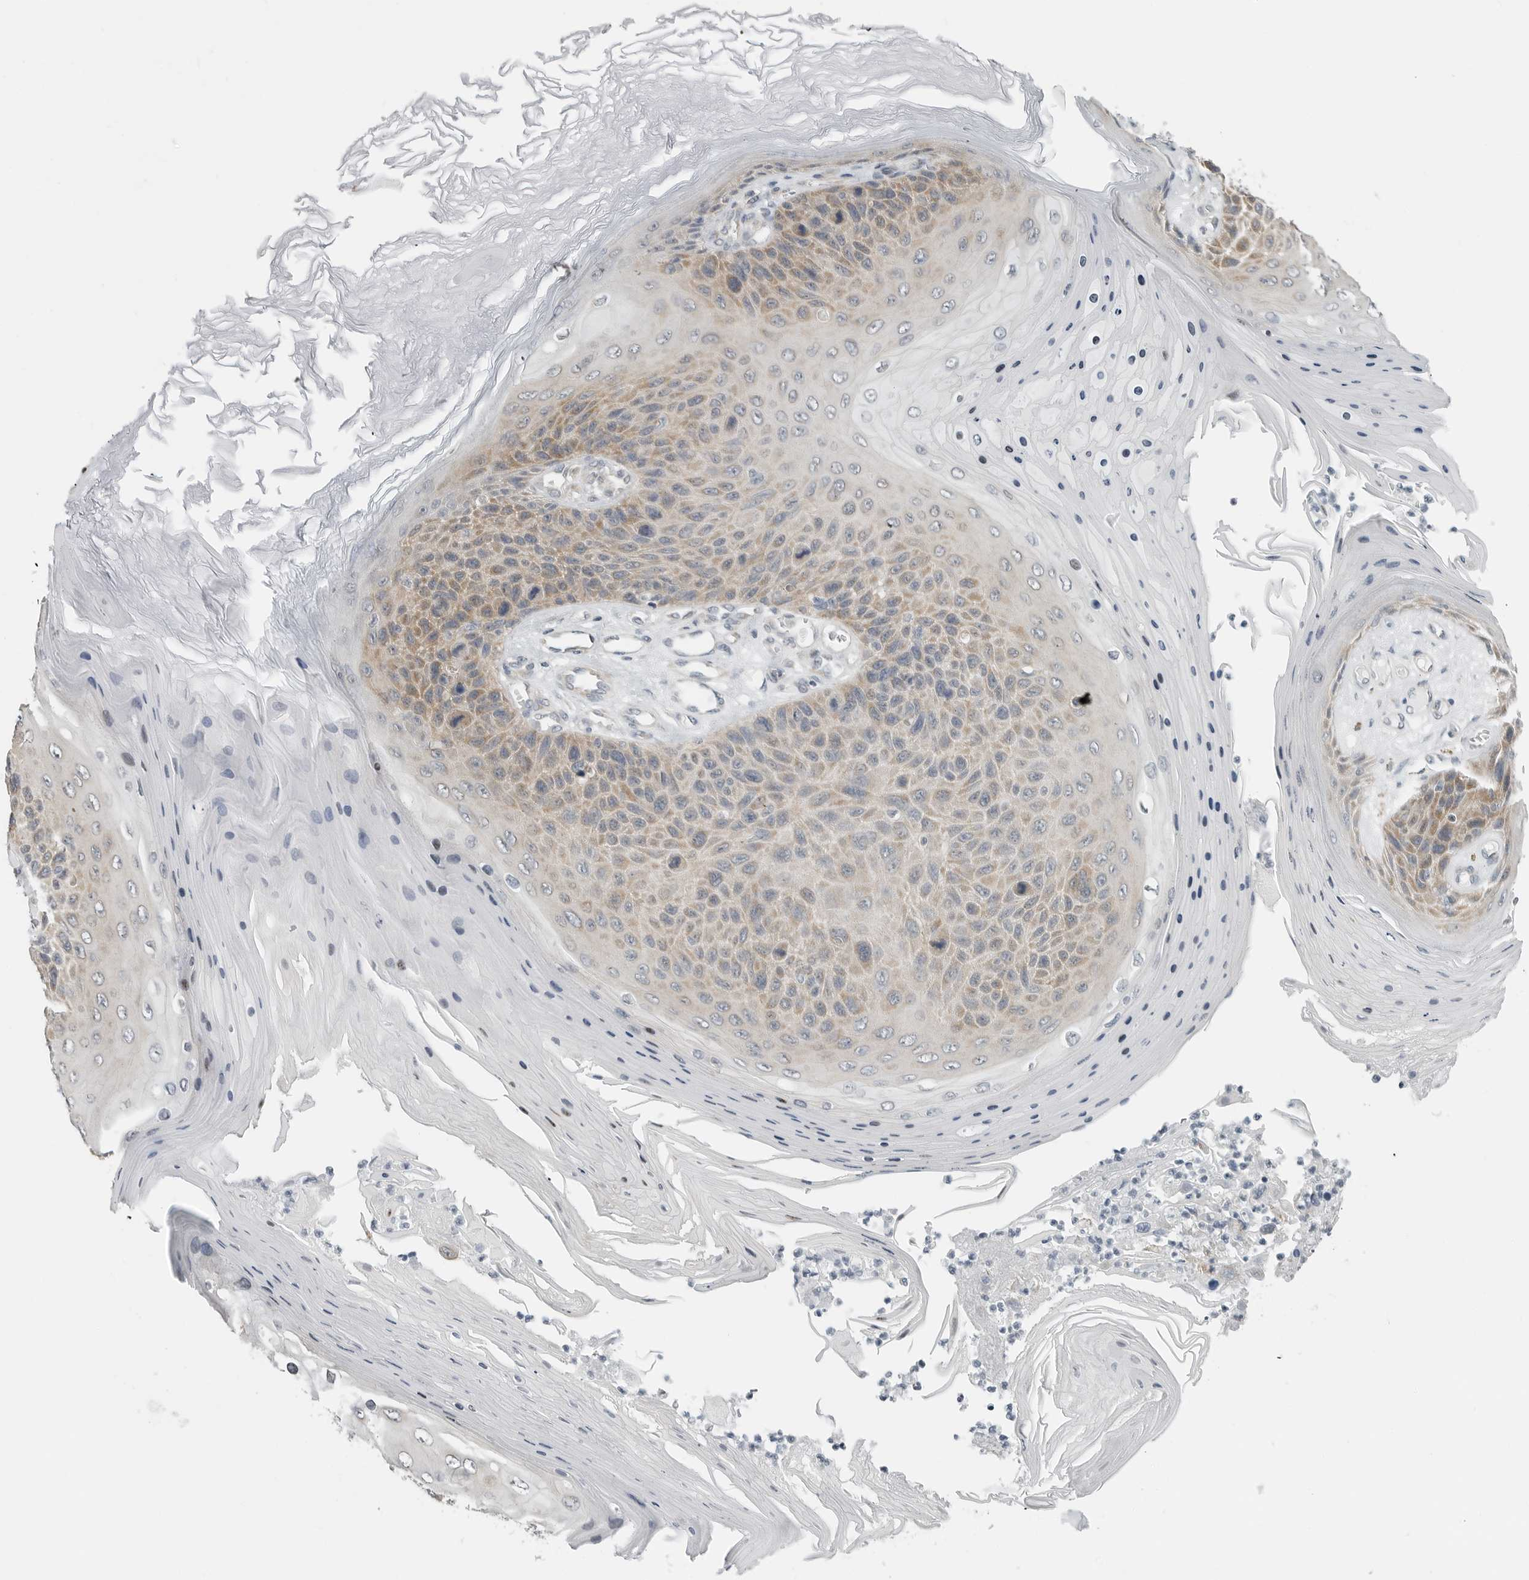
{"staining": {"intensity": "moderate", "quantity": "25%-75%", "location": "cytoplasmic/membranous"}, "tissue": "skin cancer", "cell_type": "Tumor cells", "image_type": "cancer", "snomed": [{"axis": "morphology", "description": "Squamous cell carcinoma, NOS"}, {"axis": "topography", "description": "Skin"}], "caption": "Brown immunohistochemical staining in skin squamous cell carcinoma demonstrates moderate cytoplasmic/membranous positivity in about 25%-75% of tumor cells. (DAB (3,3'-diaminobenzidine) = brown stain, brightfield microscopy at high magnification).", "gene": "IL12RB2", "patient": {"sex": "female", "age": 88}}